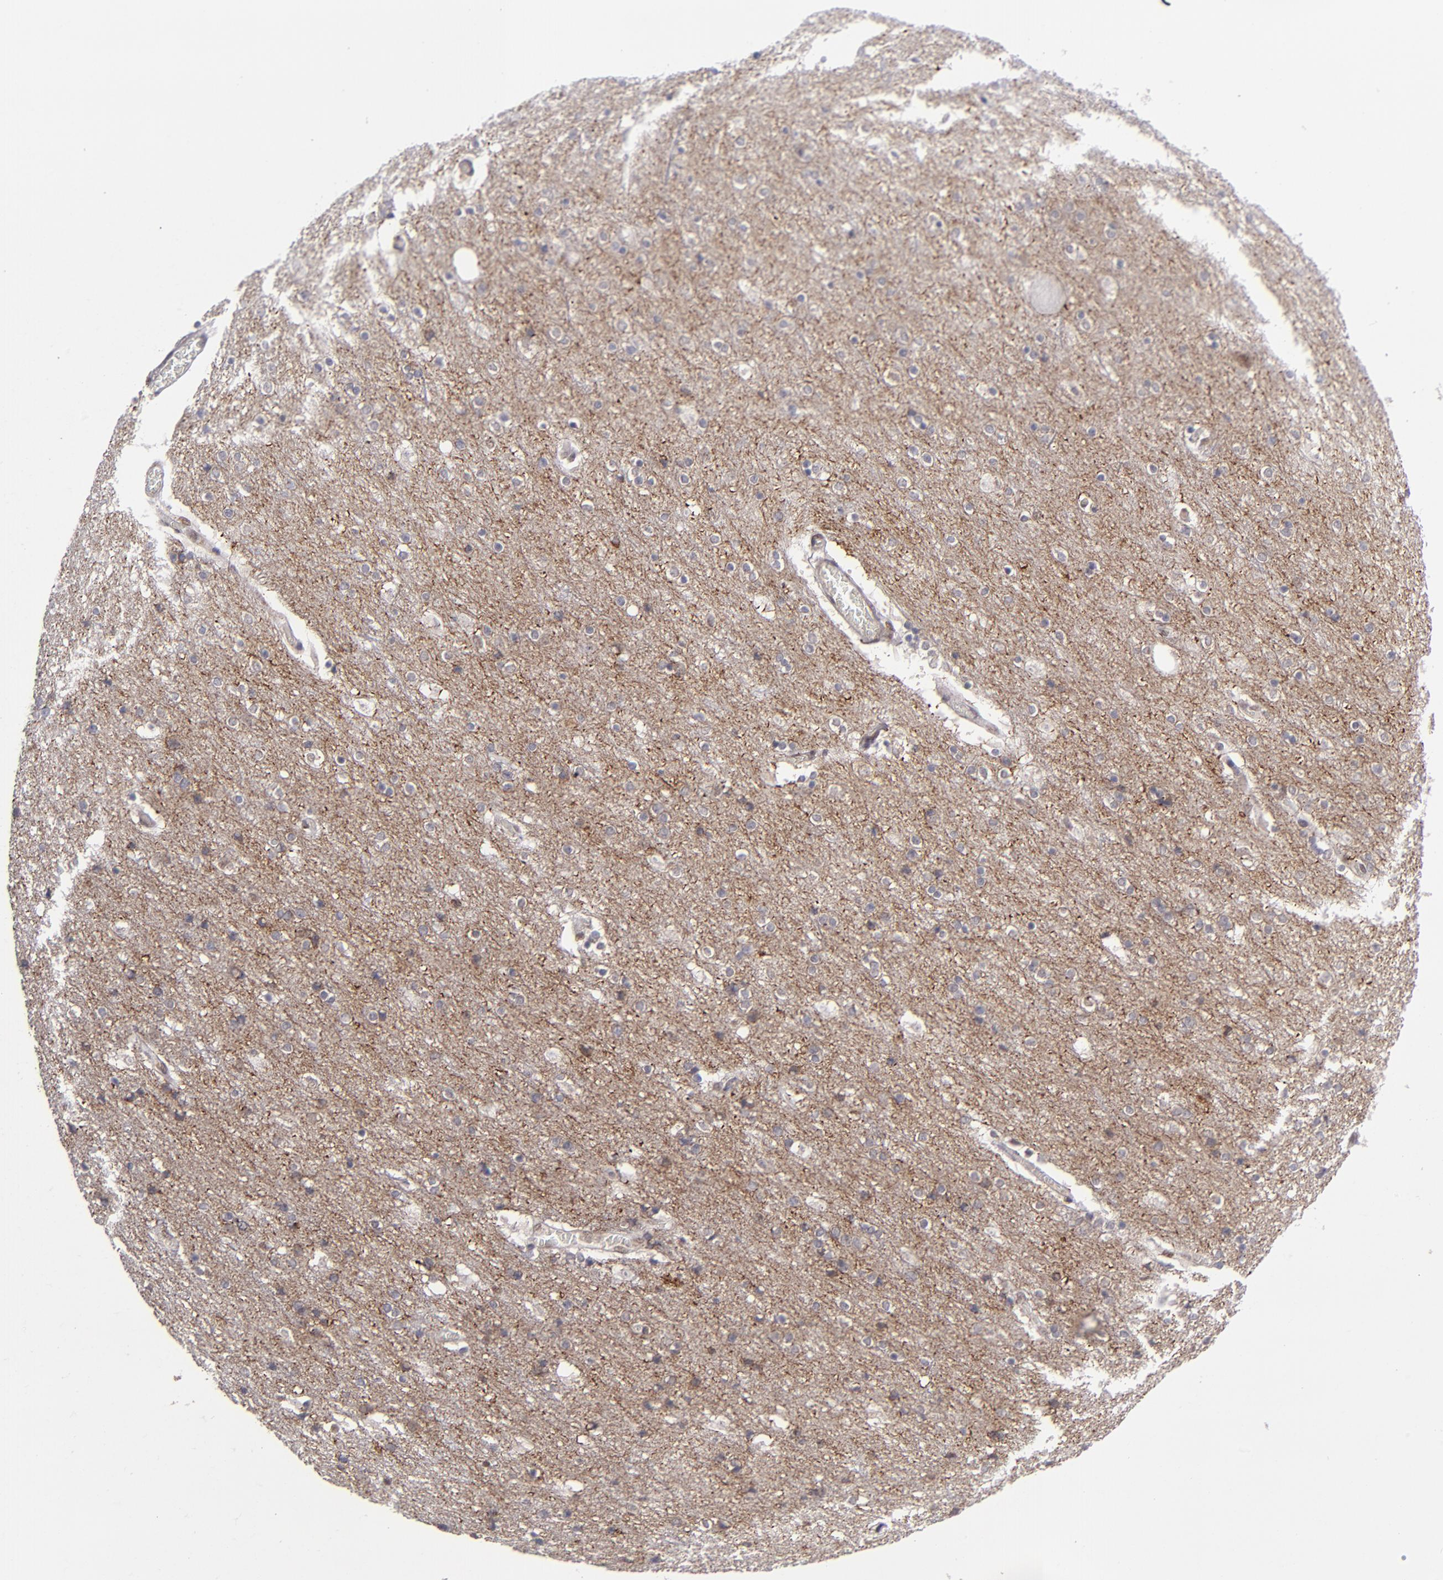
{"staining": {"intensity": "negative", "quantity": "none", "location": "none"}, "tissue": "cerebral cortex", "cell_type": "Endothelial cells", "image_type": "normal", "snomed": [{"axis": "morphology", "description": "Normal tissue, NOS"}, {"axis": "topography", "description": "Cerebral cortex"}], "caption": "Immunohistochemistry (IHC) image of benign human cerebral cortex stained for a protein (brown), which displays no staining in endothelial cells.", "gene": "RREB1", "patient": {"sex": "female", "age": 54}}